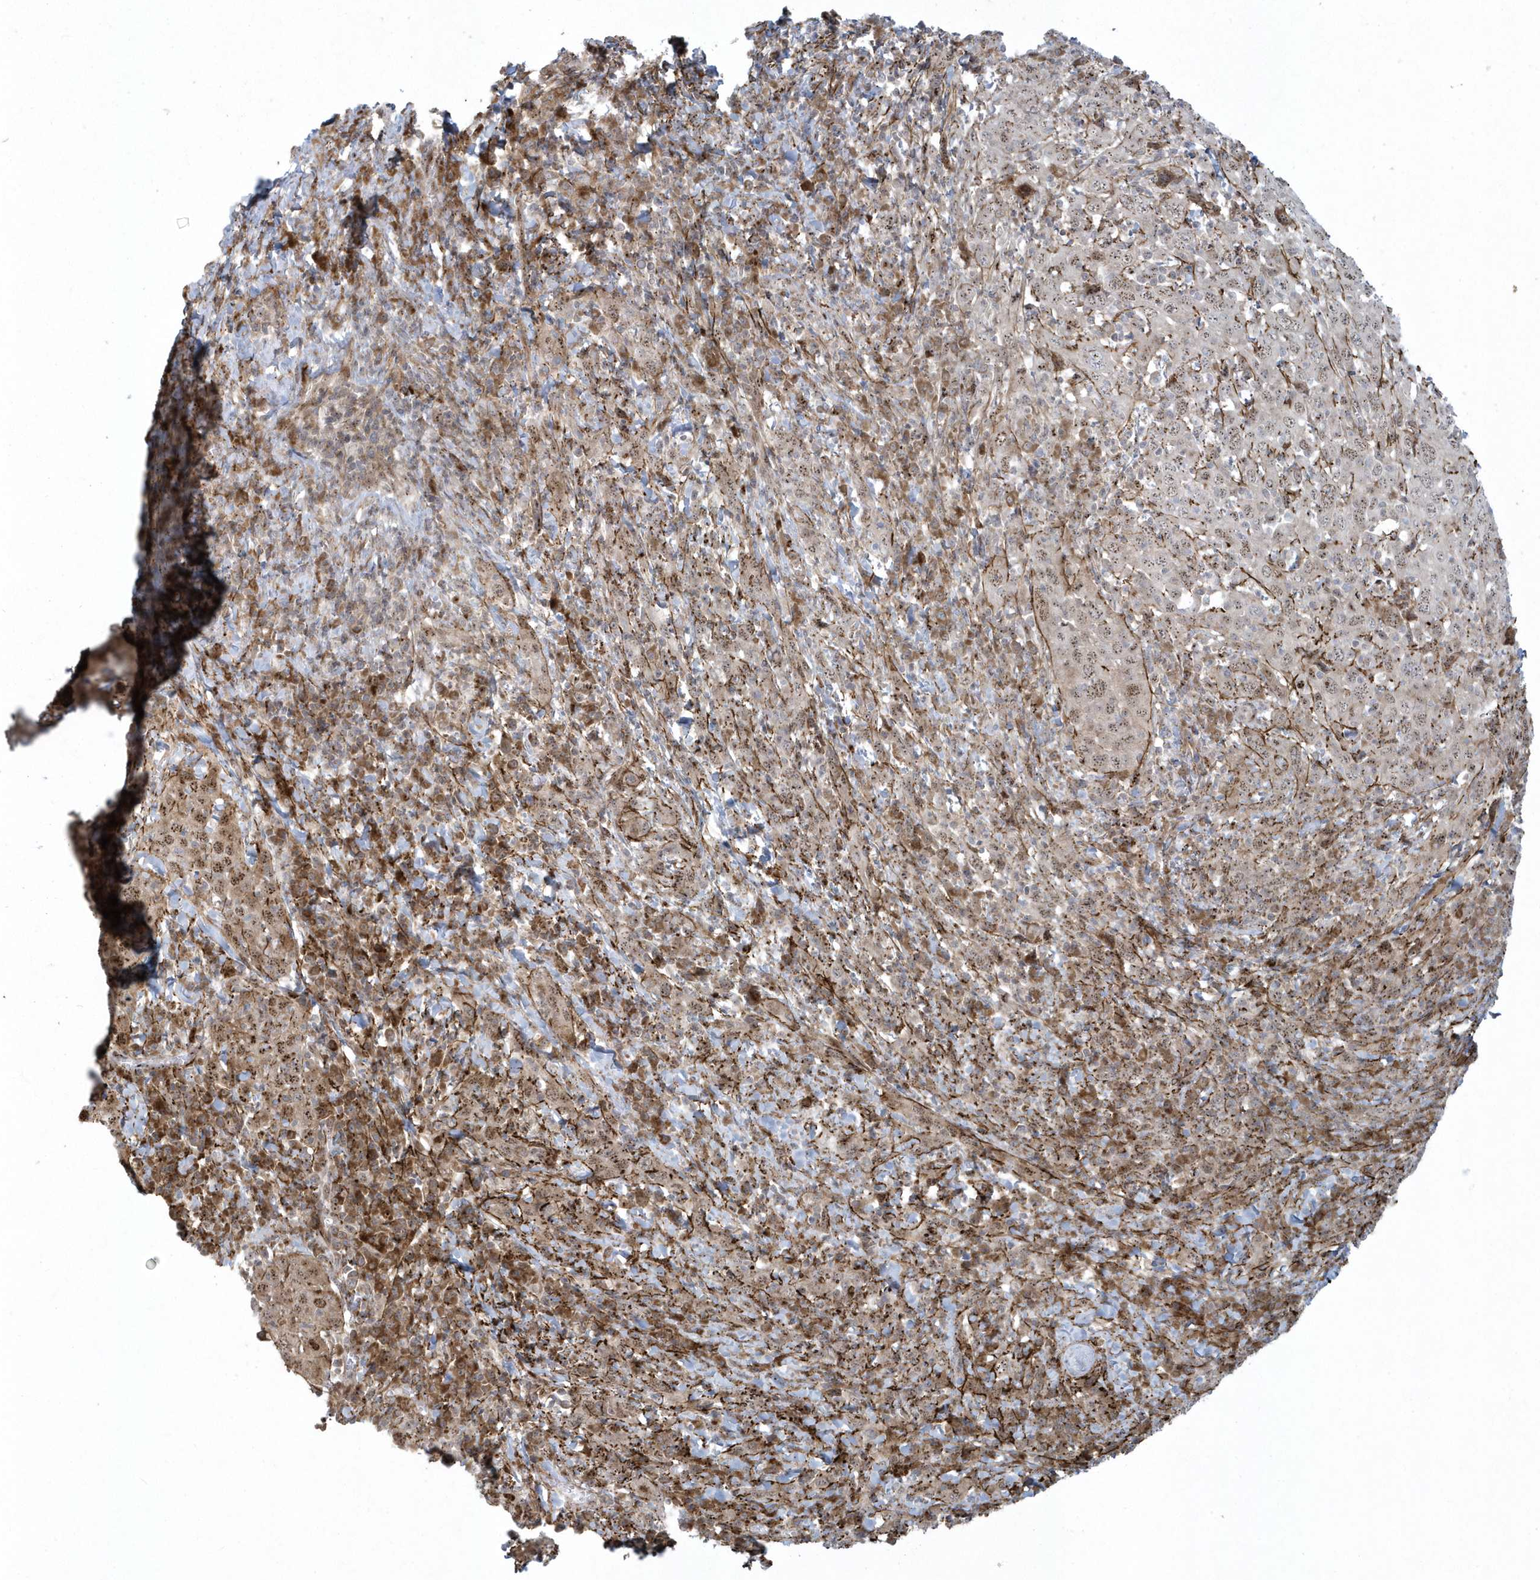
{"staining": {"intensity": "weak", "quantity": ">75%", "location": "cytoplasmic/membranous,nuclear"}, "tissue": "cervical cancer", "cell_type": "Tumor cells", "image_type": "cancer", "snomed": [{"axis": "morphology", "description": "Squamous cell carcinoma, NOS"}, {"axis": "topography", "description": "Cervix"}], "caption": "Weak cytoplasmic/membranous and nuclear protein staining is identified in about >75% of tumor cells in cervical cancer.", "gene": "MASP2", "patient": {"sex": "female", "age": 46}}